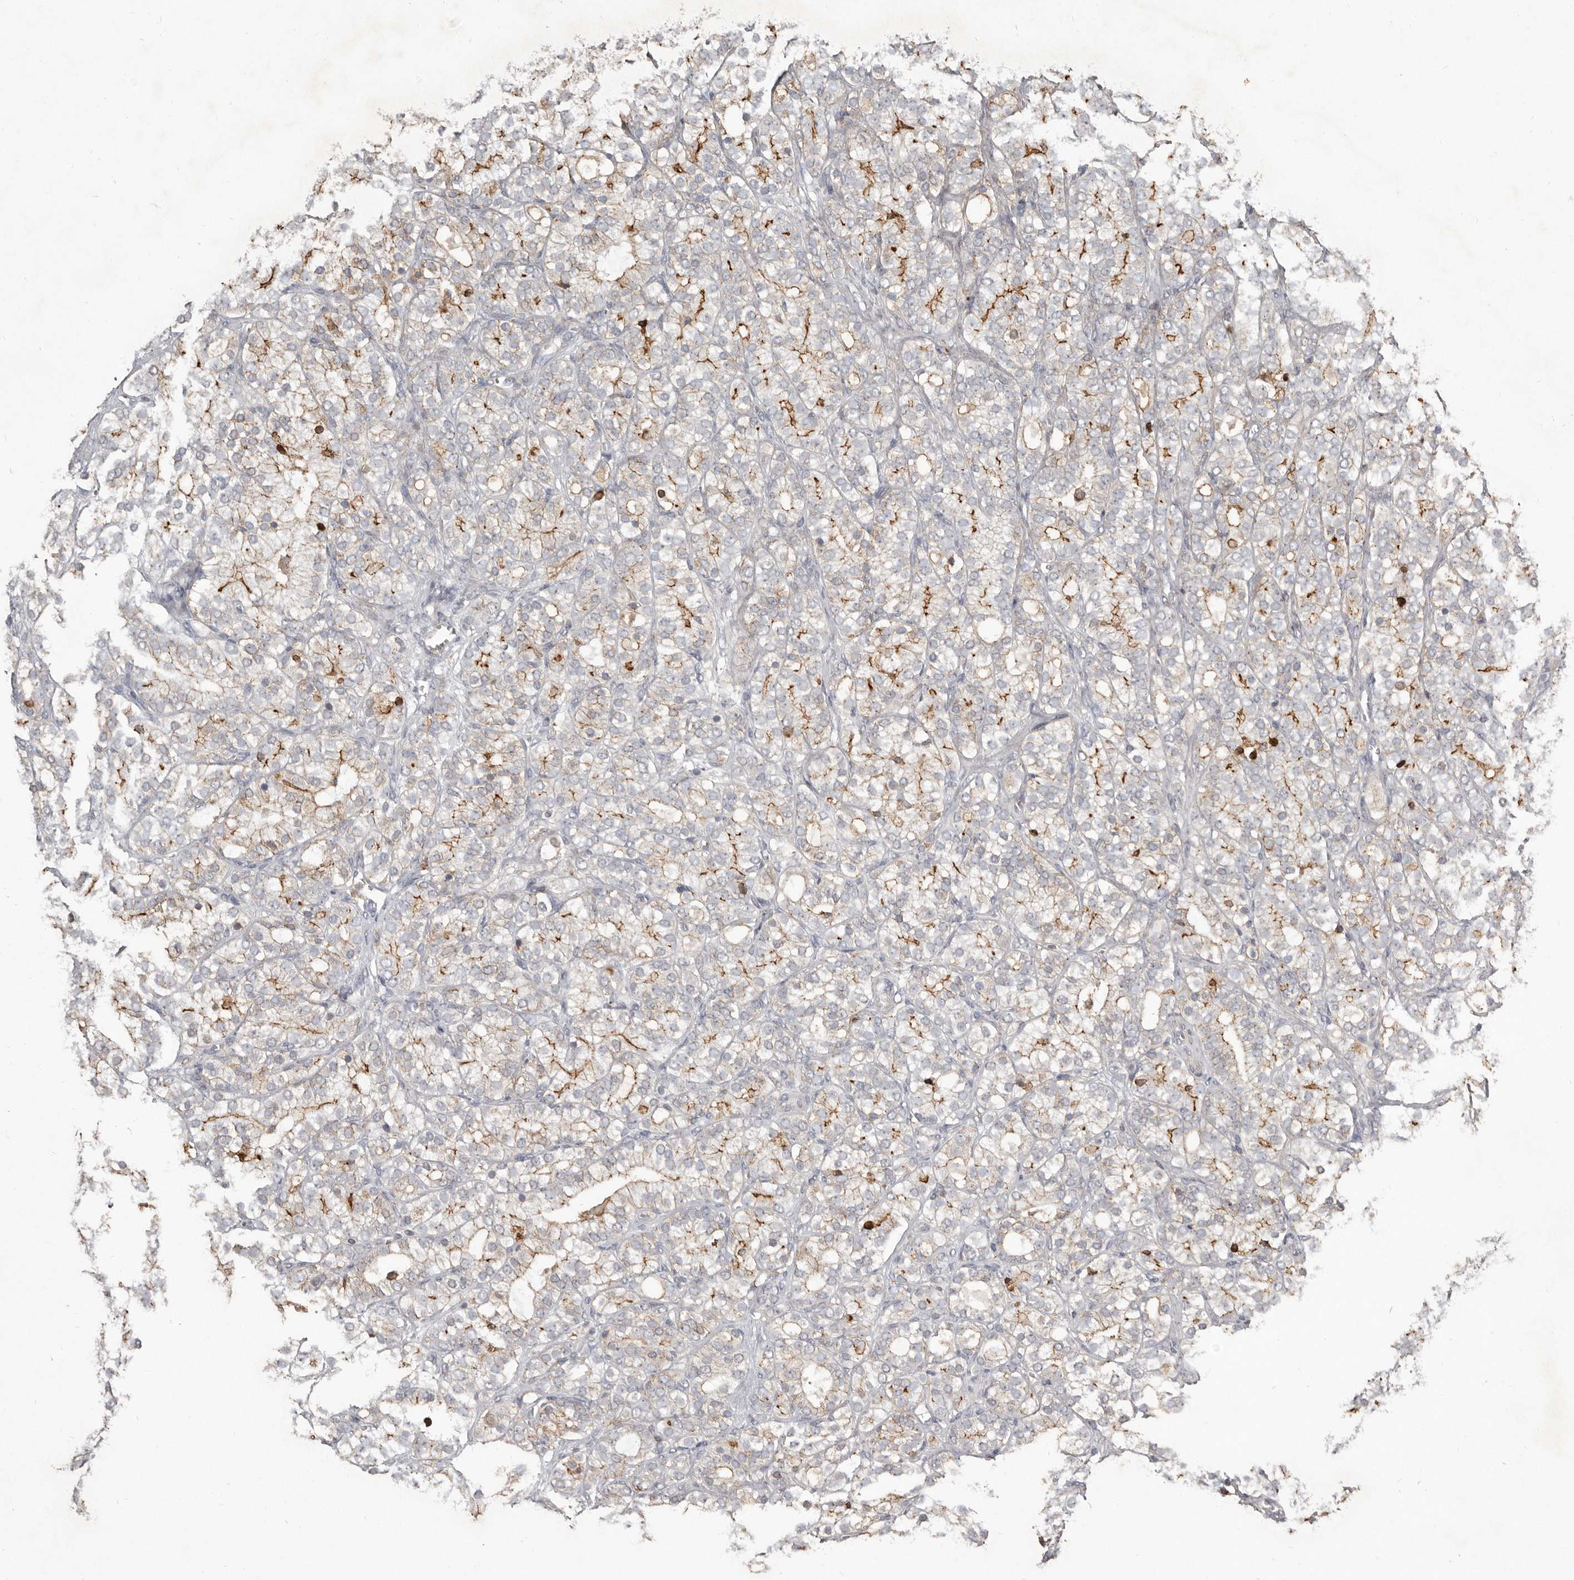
{"staining": {"intensity": "moderate", "quantity": "25%-75%", "location": "cytoplasmic/membranous"}, "tissue": "prostate cancer", "cell_type": "Tumor cells", "image_type": "cancer", "snomed": [{"axis": "morphology", "description": "Adenocarcinoma, High grade"}, {"axis": "topography", "description": "Prostate"}], "caption": "The image exhibits a brown stain indicating the presence of a protein in the cytoplasmic/membranous of tumor cells in prostate cancer (adenocarcinoma (high-grade)).", "gene": "KIF26B", "patient": {"sex": "male", "age": 57}}